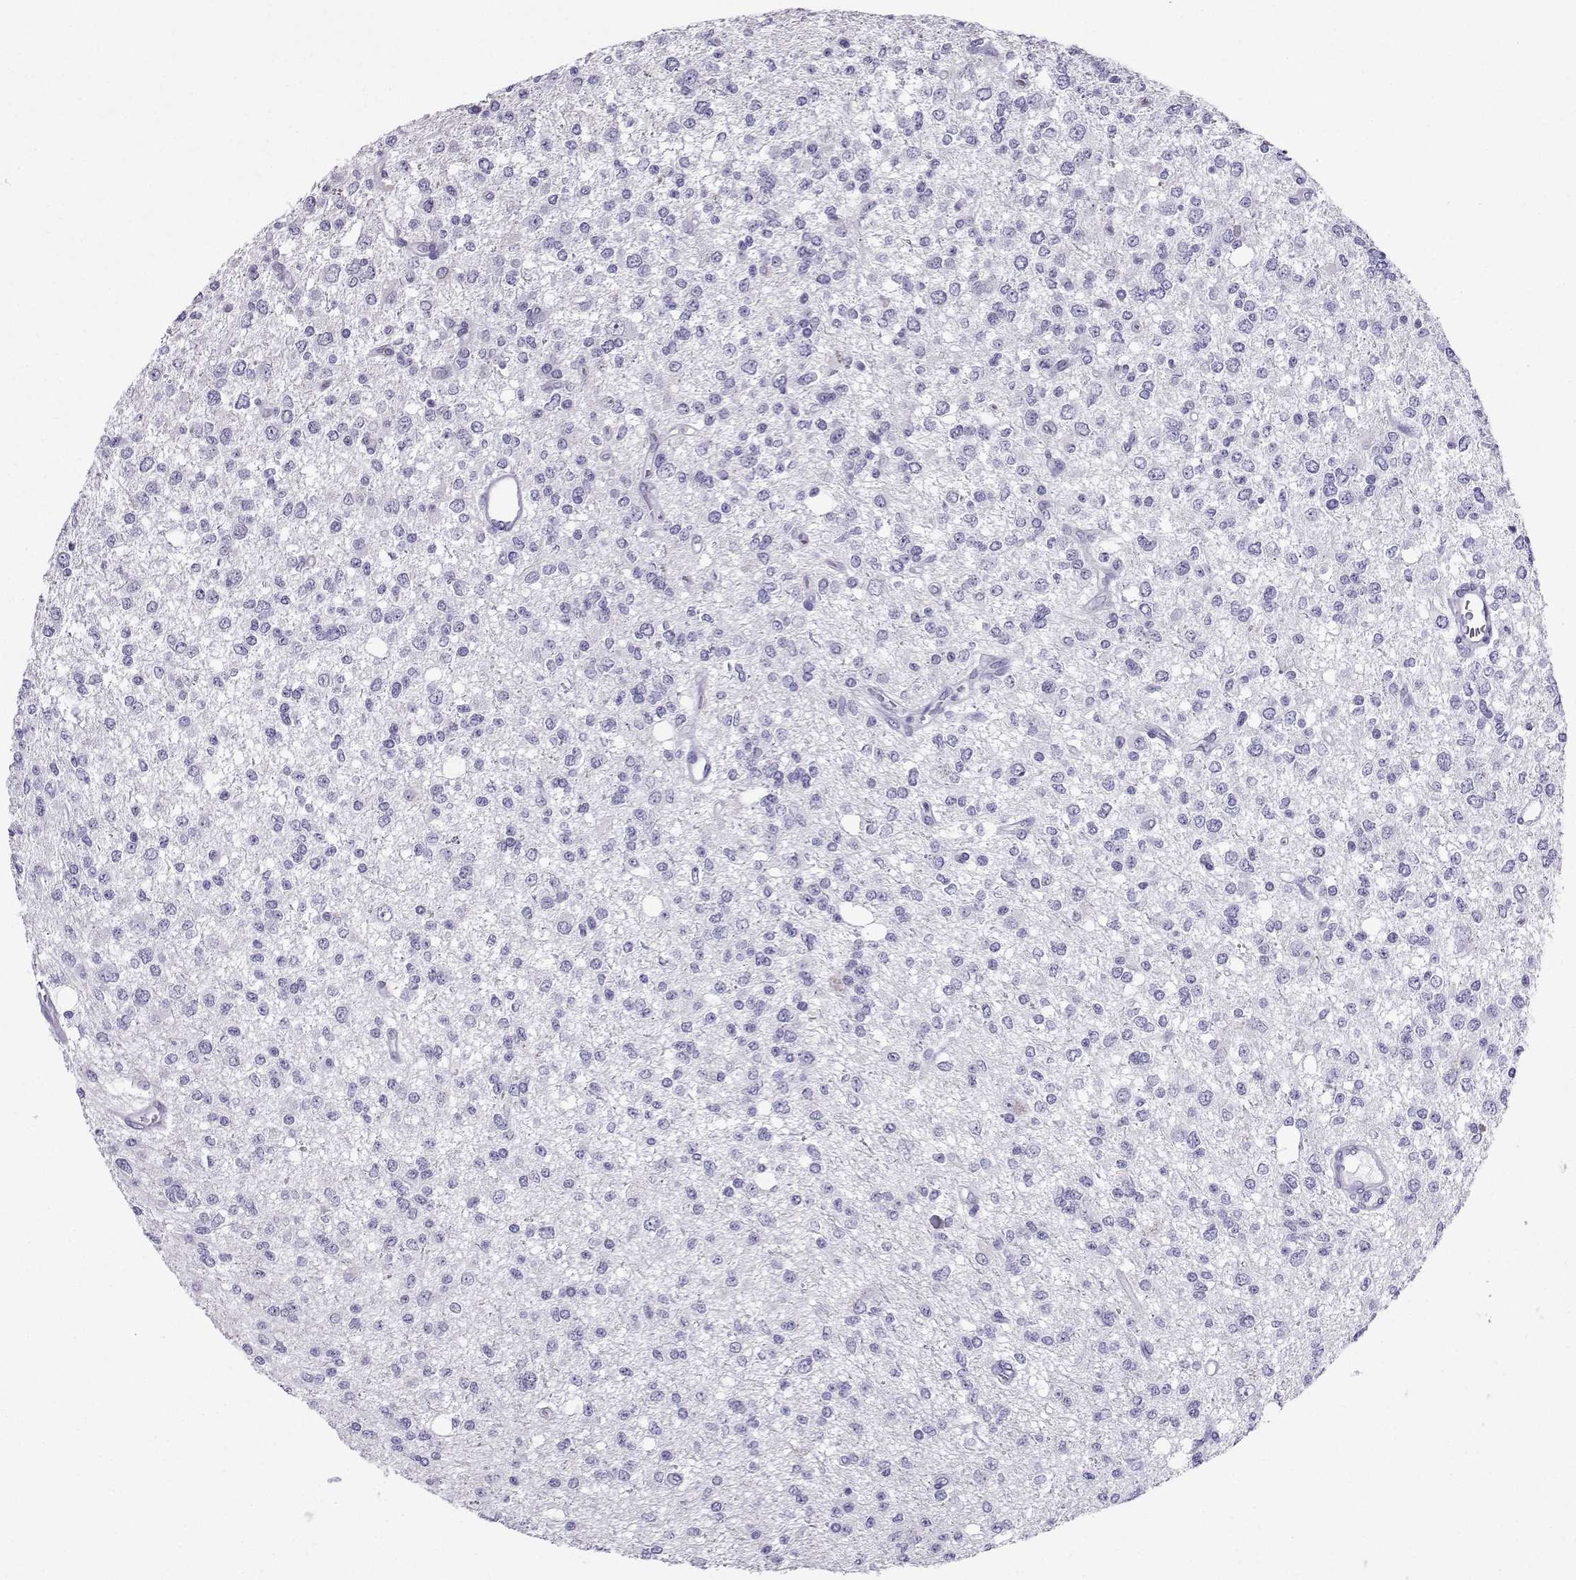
{"staining": {"intensity": "negative", "quantity": "none", "location": "none"}, "tissue": "glioma", "cell_type": "Tumor cells", "image_type": "cancer", "snomed": [{"axis": "morphology", "description": "Glioma, malignant, Low grade"}, {"axis": "topography", "description": "Brain"}], "caption": "Malignant low-grade glioma was stained to show a protein in brown. There is no significant positivity in tumor cells.", "gene": "CD109", "patient": {"sex": "male", "age": 67}}